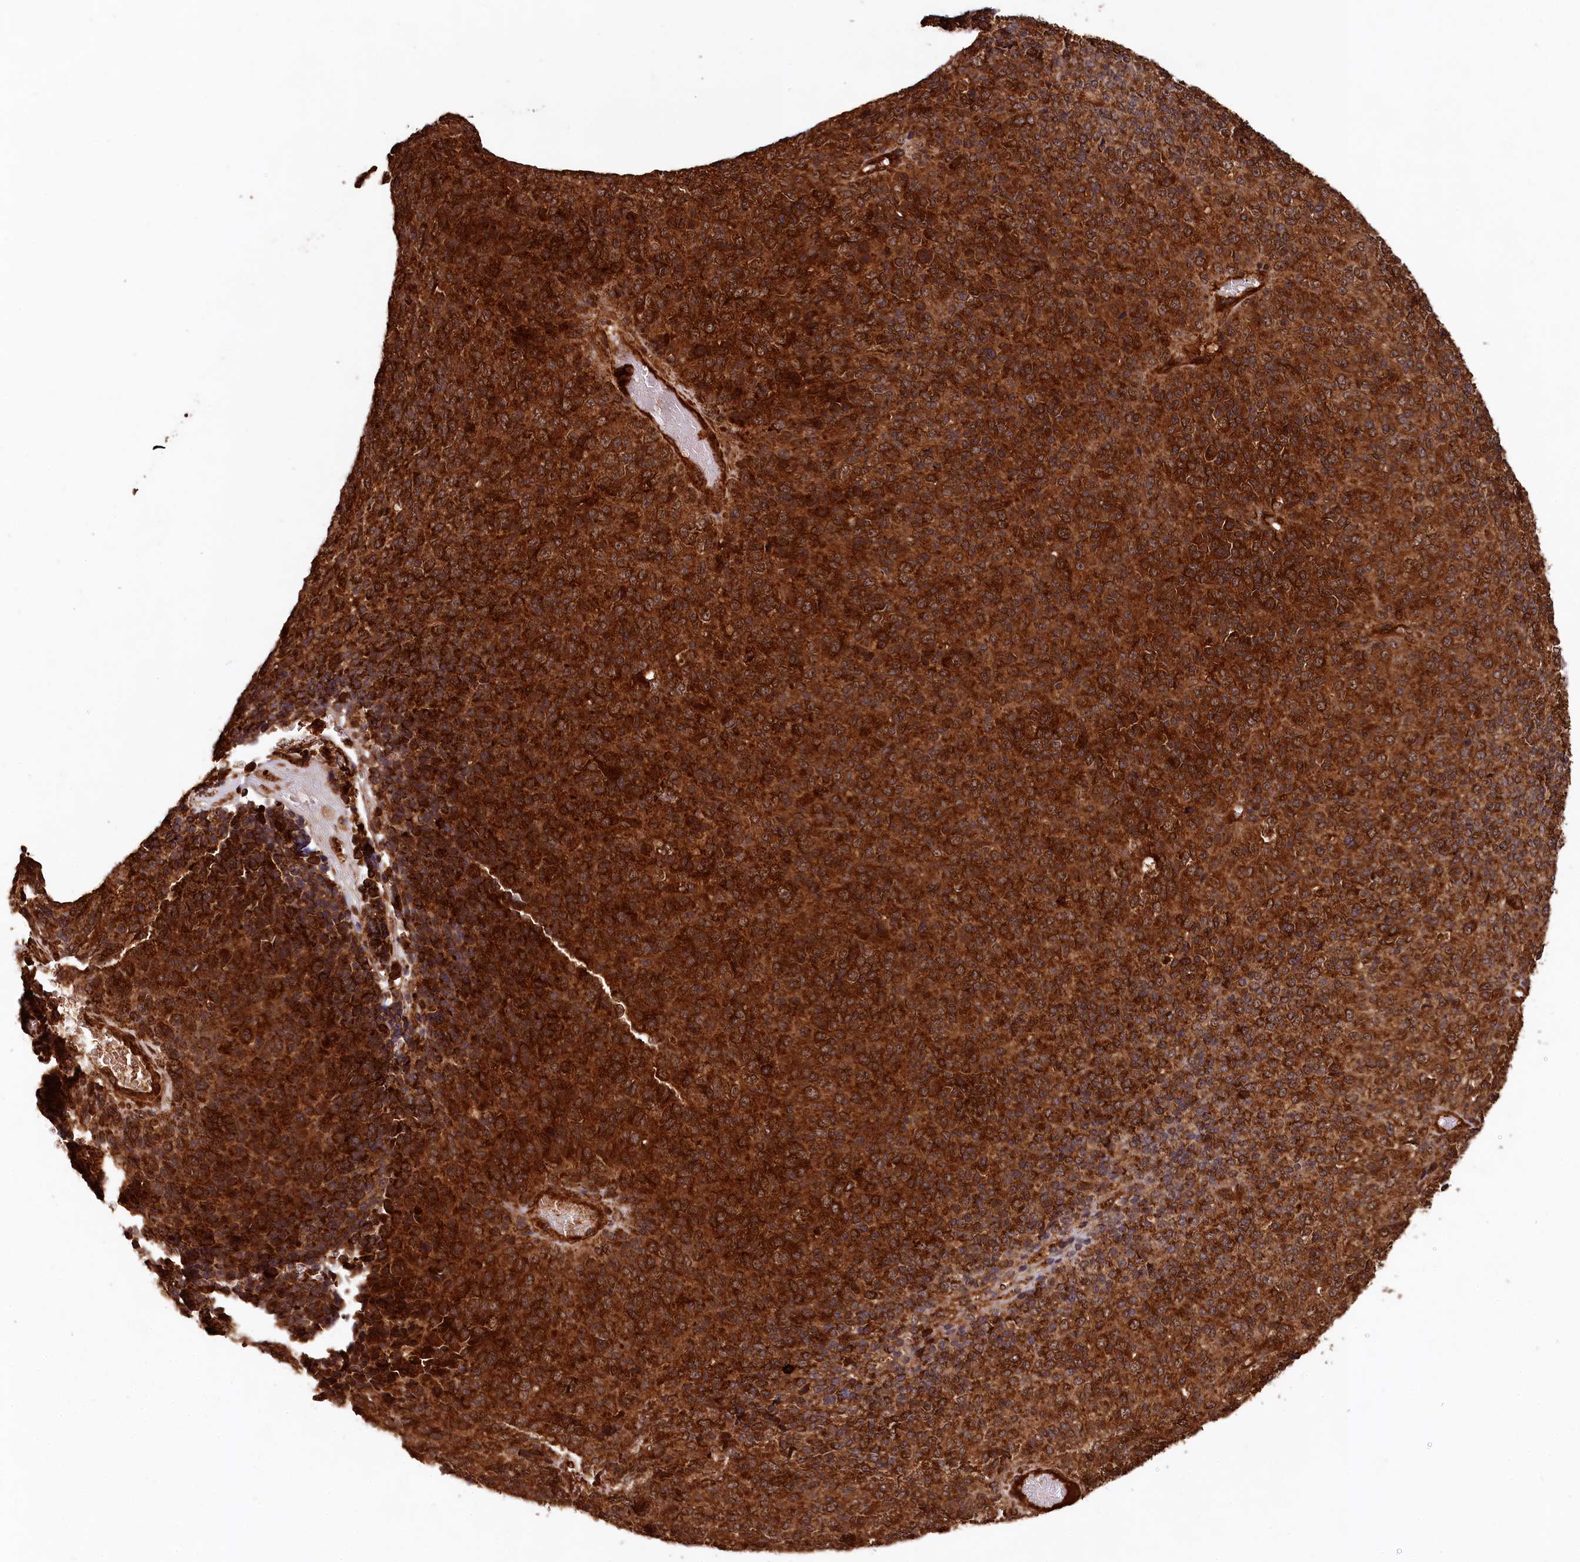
{"staining": {"intensity": "strong", "quantity": ">75%", "location": "cytoplasmic/membranous"}, "tissue": "melanoma", "cell_type": "Tumor cells", "image_type": "cancer", "snomed": [{"axis": "morphology", "description": "Malignant melanoma, Metastatic site"}, {"axis": "topography", "description": "Brain"}], "caption": "IHC of melanoma shows high levels of strong cytoplasmic/membranous positivity in about >75% of tumor cells. (Stains: DAB (3,3'-diaminobenzidine) in brown, nuclei in blue, Microscopy: brightfield microscopy at high magnification).", "gene": "STUB1", "patient": {"sex": "female", "age": 56}}